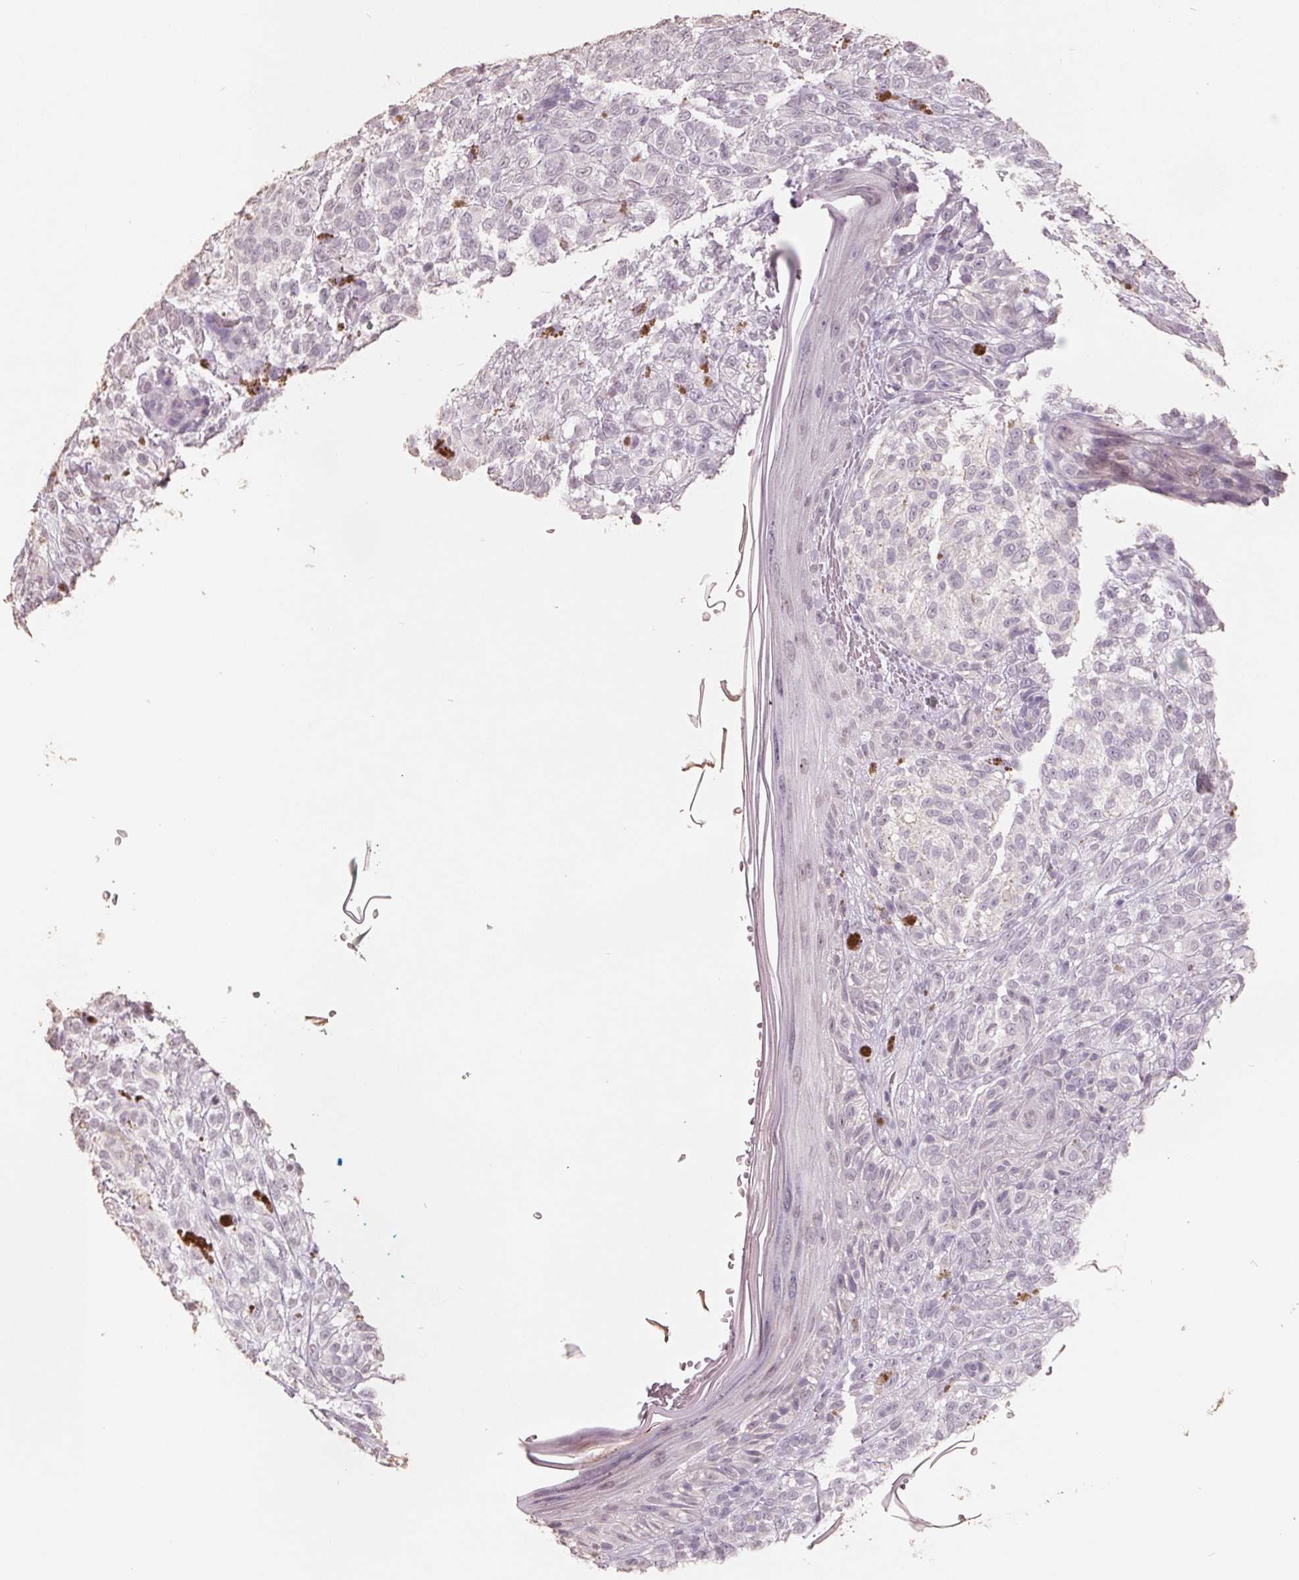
{"staining": {"intensity": "negative", "quantity": "none", "location": "none"}, "tissue": "melanoma", "cell_type": "Tumor cells", "image_type": "cancer", "snomed": [{"axis": "morphology", "description": "Malignant melanoma, NOS"}, {"axis": "topography", "description": "Skin"}], "caption": "Malignant melanoma was stained to show a protein in brown. There is no significant positivity in tumor cells.", "gene": "FTCD", "patient": {"sex": "female", "age": 86}}